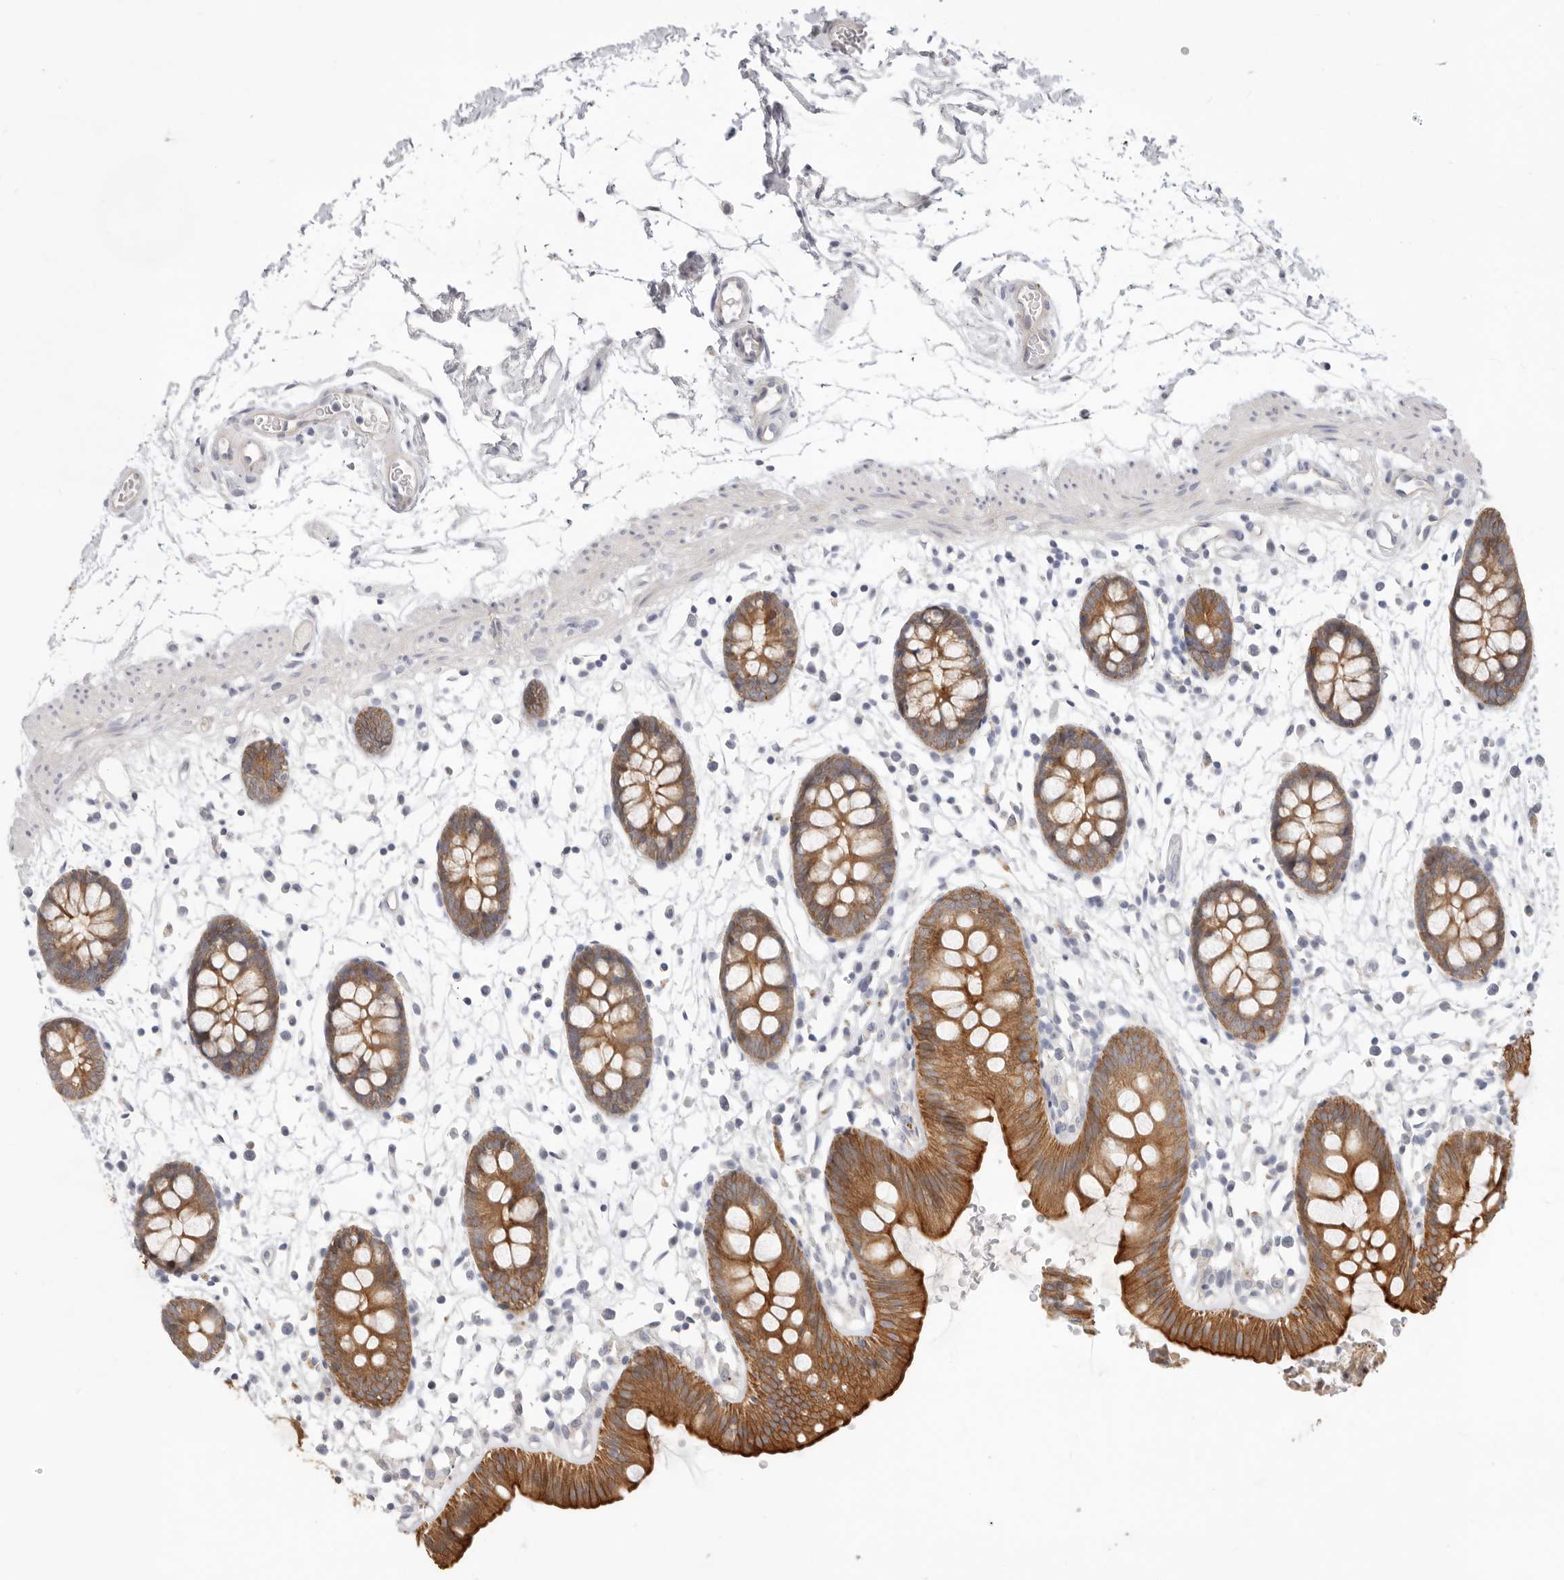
{"staining": {"intensity": "negative", "quantity": "none", "location": "none"}, "tissue": "colon", "cell_type": "Endothelial cells", "image_type": "normal", "snomed": [{"axis": "morphology", "description": "Normal tissue, NOS"}, {"axis": "topography", "description": "Colon"}], "caption": "This micrograph is of unremarkable colon stained with IHC to label a protein in brown with the nuclei are counter-stained blue. There is no expression in endothelial cells. Nuclei are stained in blue.", "gene": "USH1C", "patient": {"sex": "male", "age": 56}}